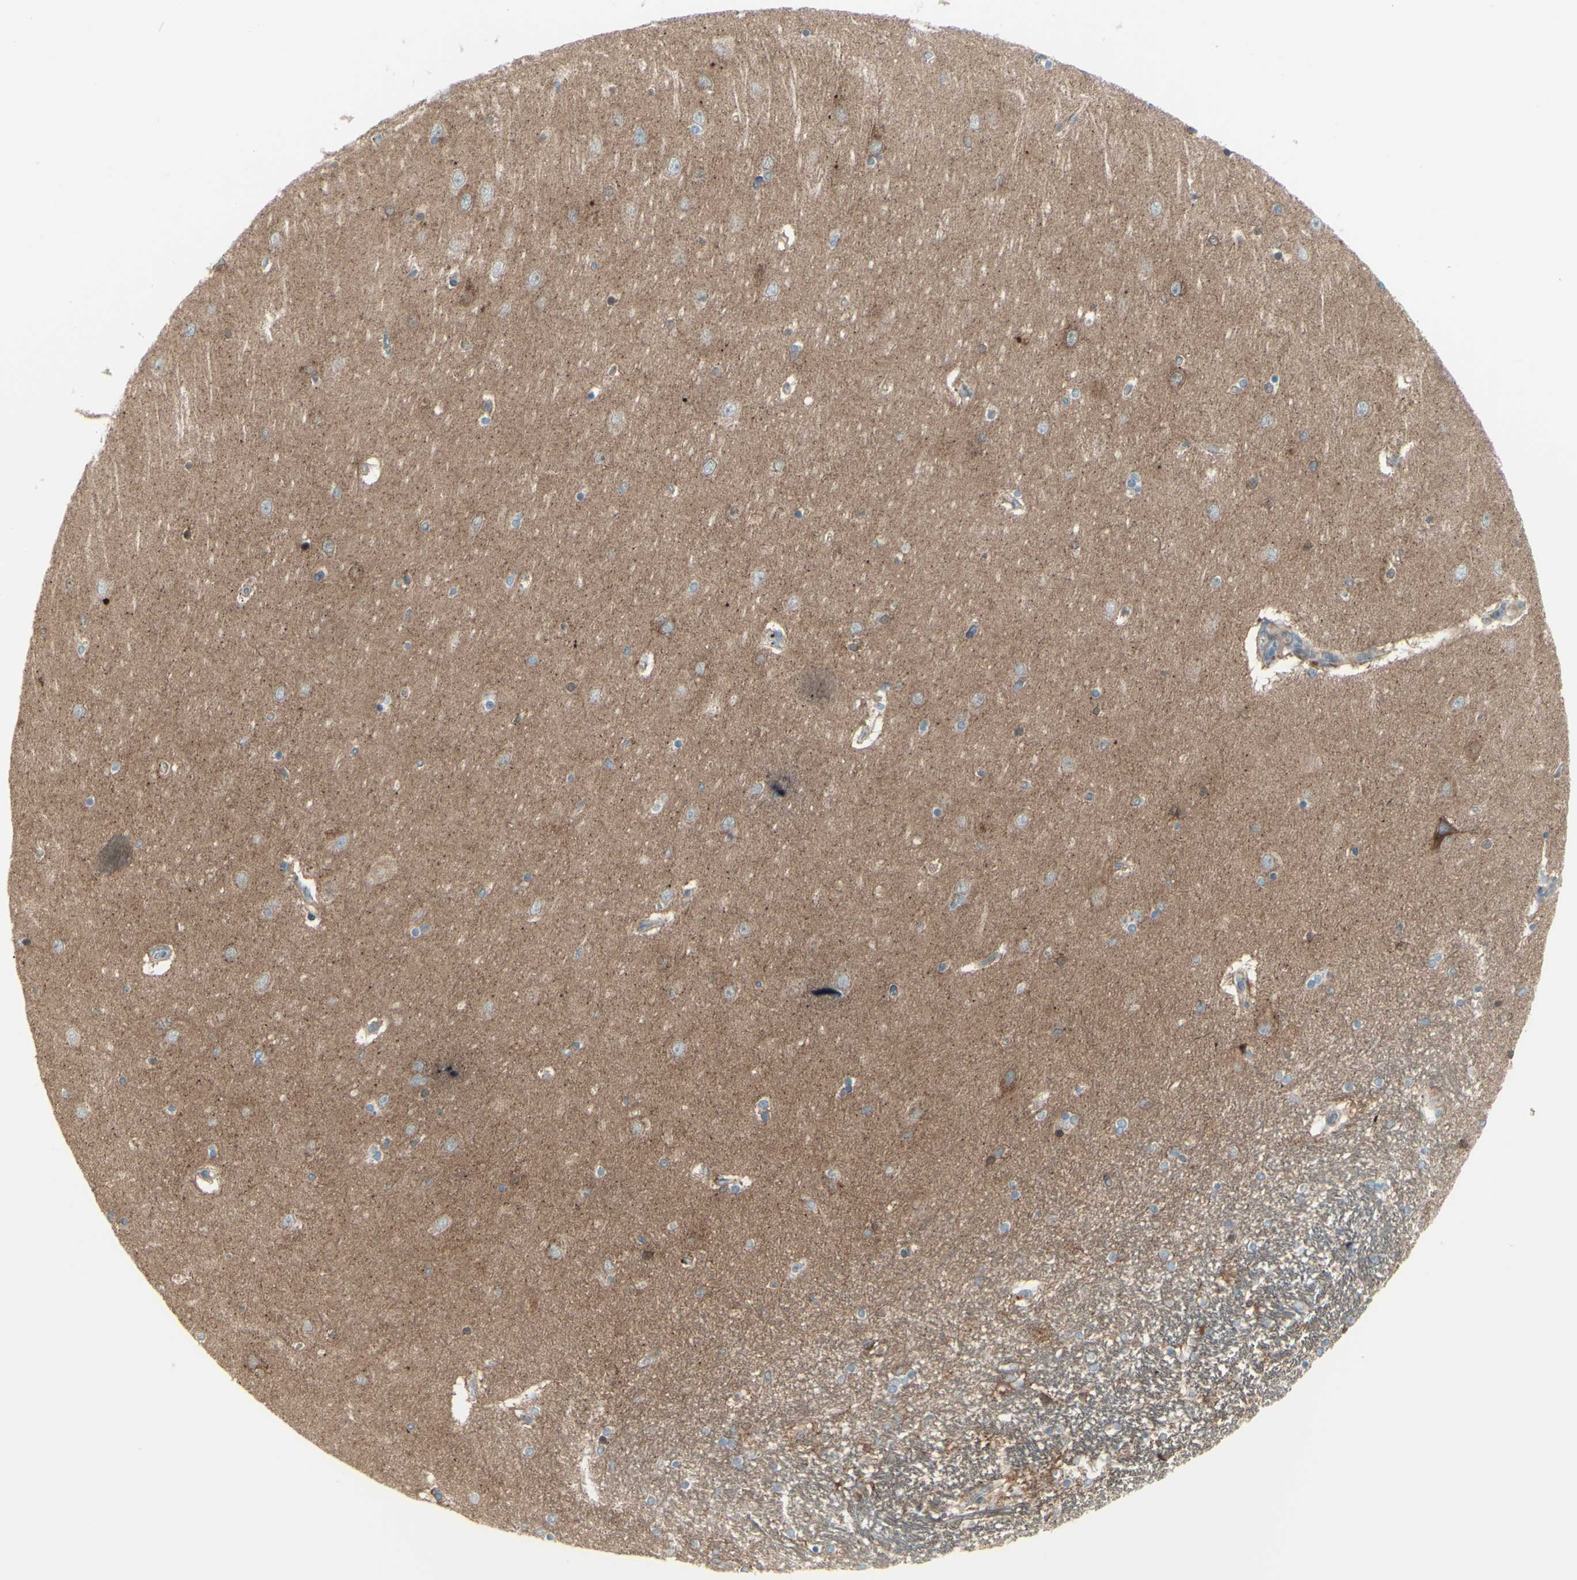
{"staining": {"intensity": "moderate", "quantity": ">75%", "location": "cytoplasmic/membranous"}, "tissue": "hippocampus", "cell_type": "Glial cells", "image_type": "normal", "snomed": [{"axis": "morphology", "description": "Normal tissue, NOS"}, {"axis": "topography", "description": "Hippocampus"}], "caption": "Hippocampus stained with DAB IHC reveals medium levels of moderate cytoplasmic/membranous expression in approximately >75% of glial cells.", "gene": "PCDHGA10", "patient": {"sex": "female", "age": 54}}